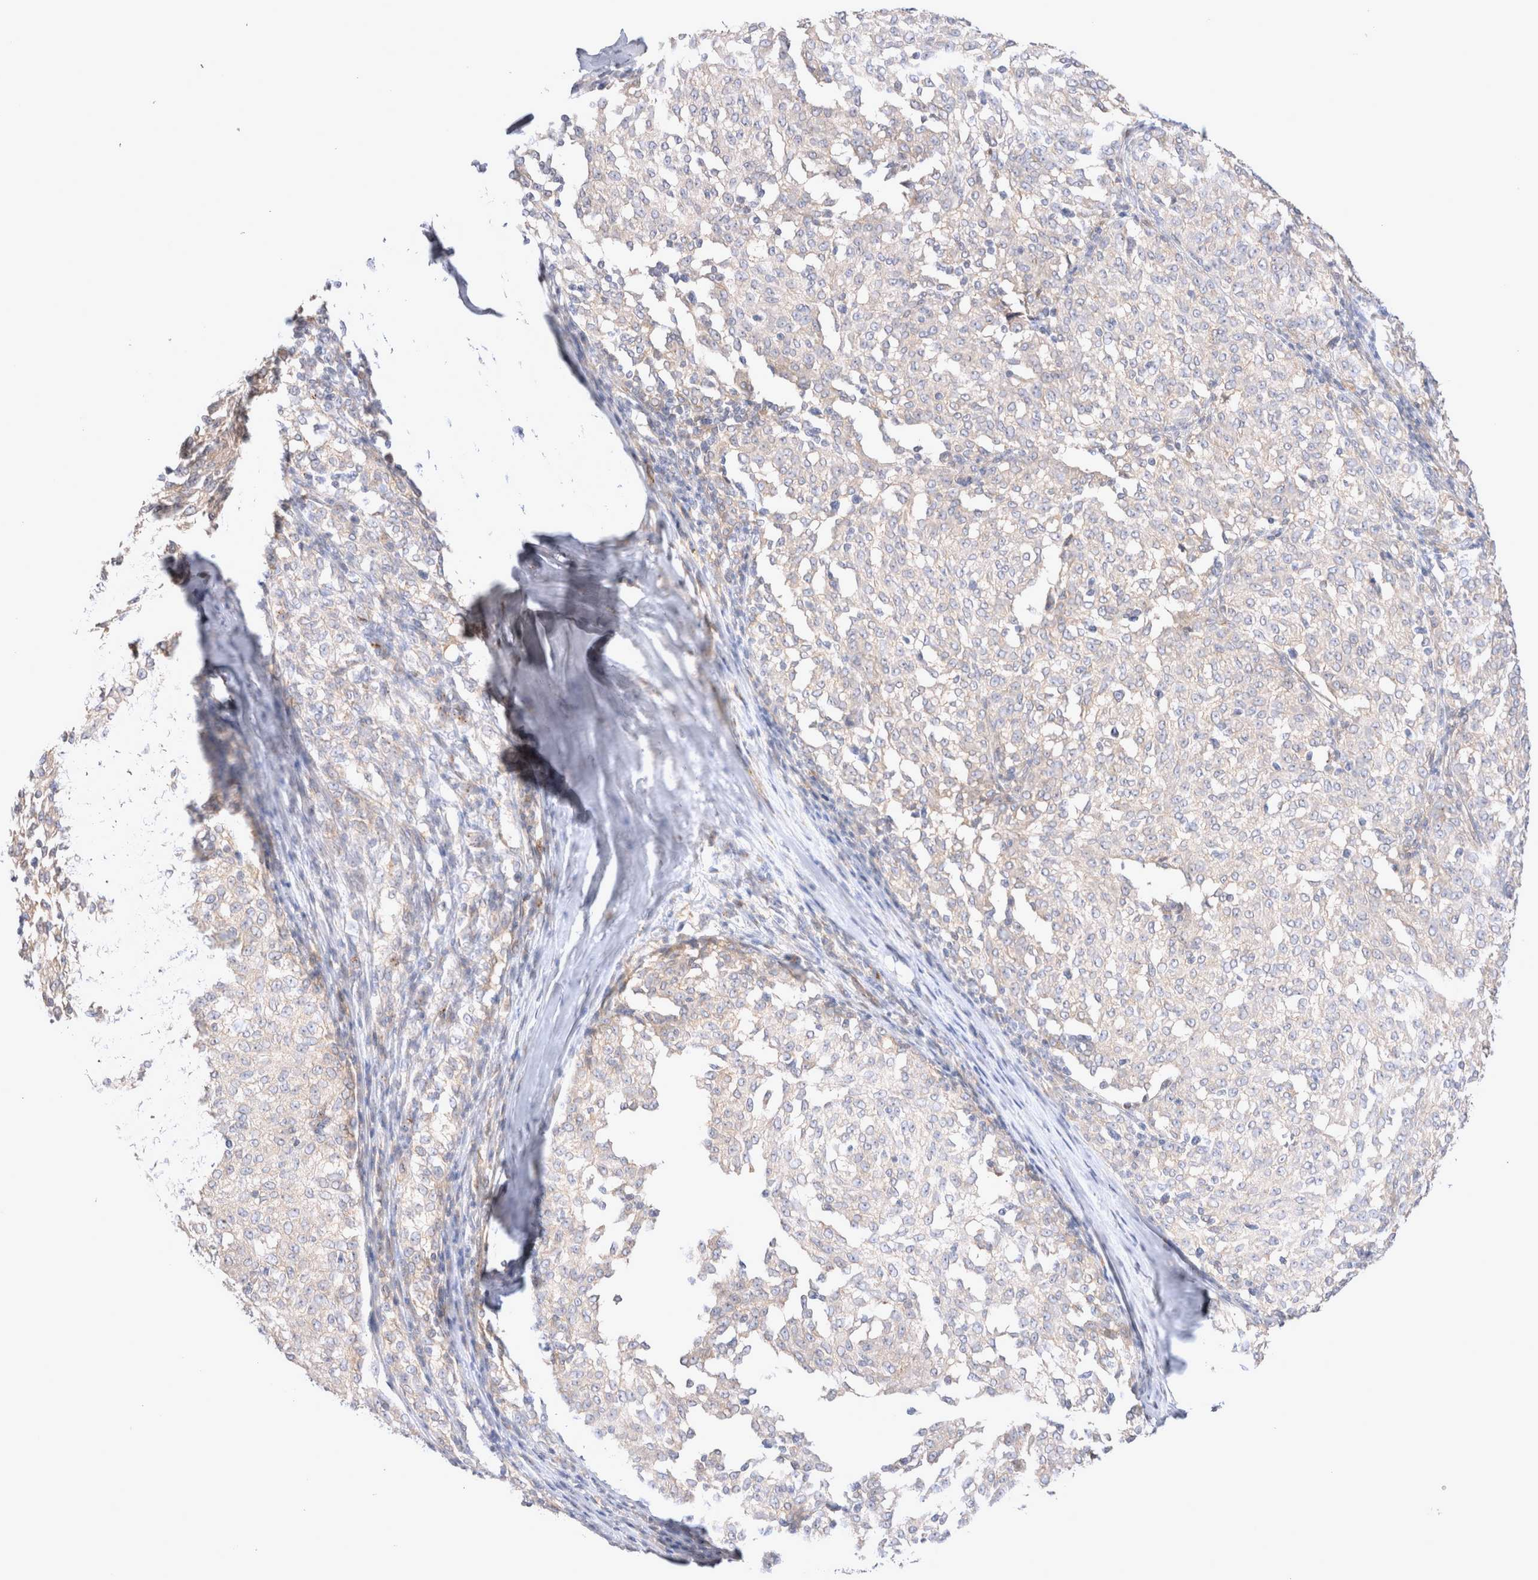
{"staining": {"intensity": "negative", "quantity": "none", "location": "none"}, "tissue": "melanoma", "cell_type": "Tumor cells", "image_type": "cancer", "snomed": [{"axis": "morphology", "description": "Malignant melanoma, NOS"}, {"axis": "topography", "description": "Skin"}], "caption": "The histopathology image demonstrates no significant positivity in tumor cells of melanoma. Brightfield microscopy of immunohistochemistry (IHC) stained with DAB (brown) and hematoxylin (blue), captured at high magnification.", "gene": "NPC1", "patient": {"sex": "female", "age": 72}}